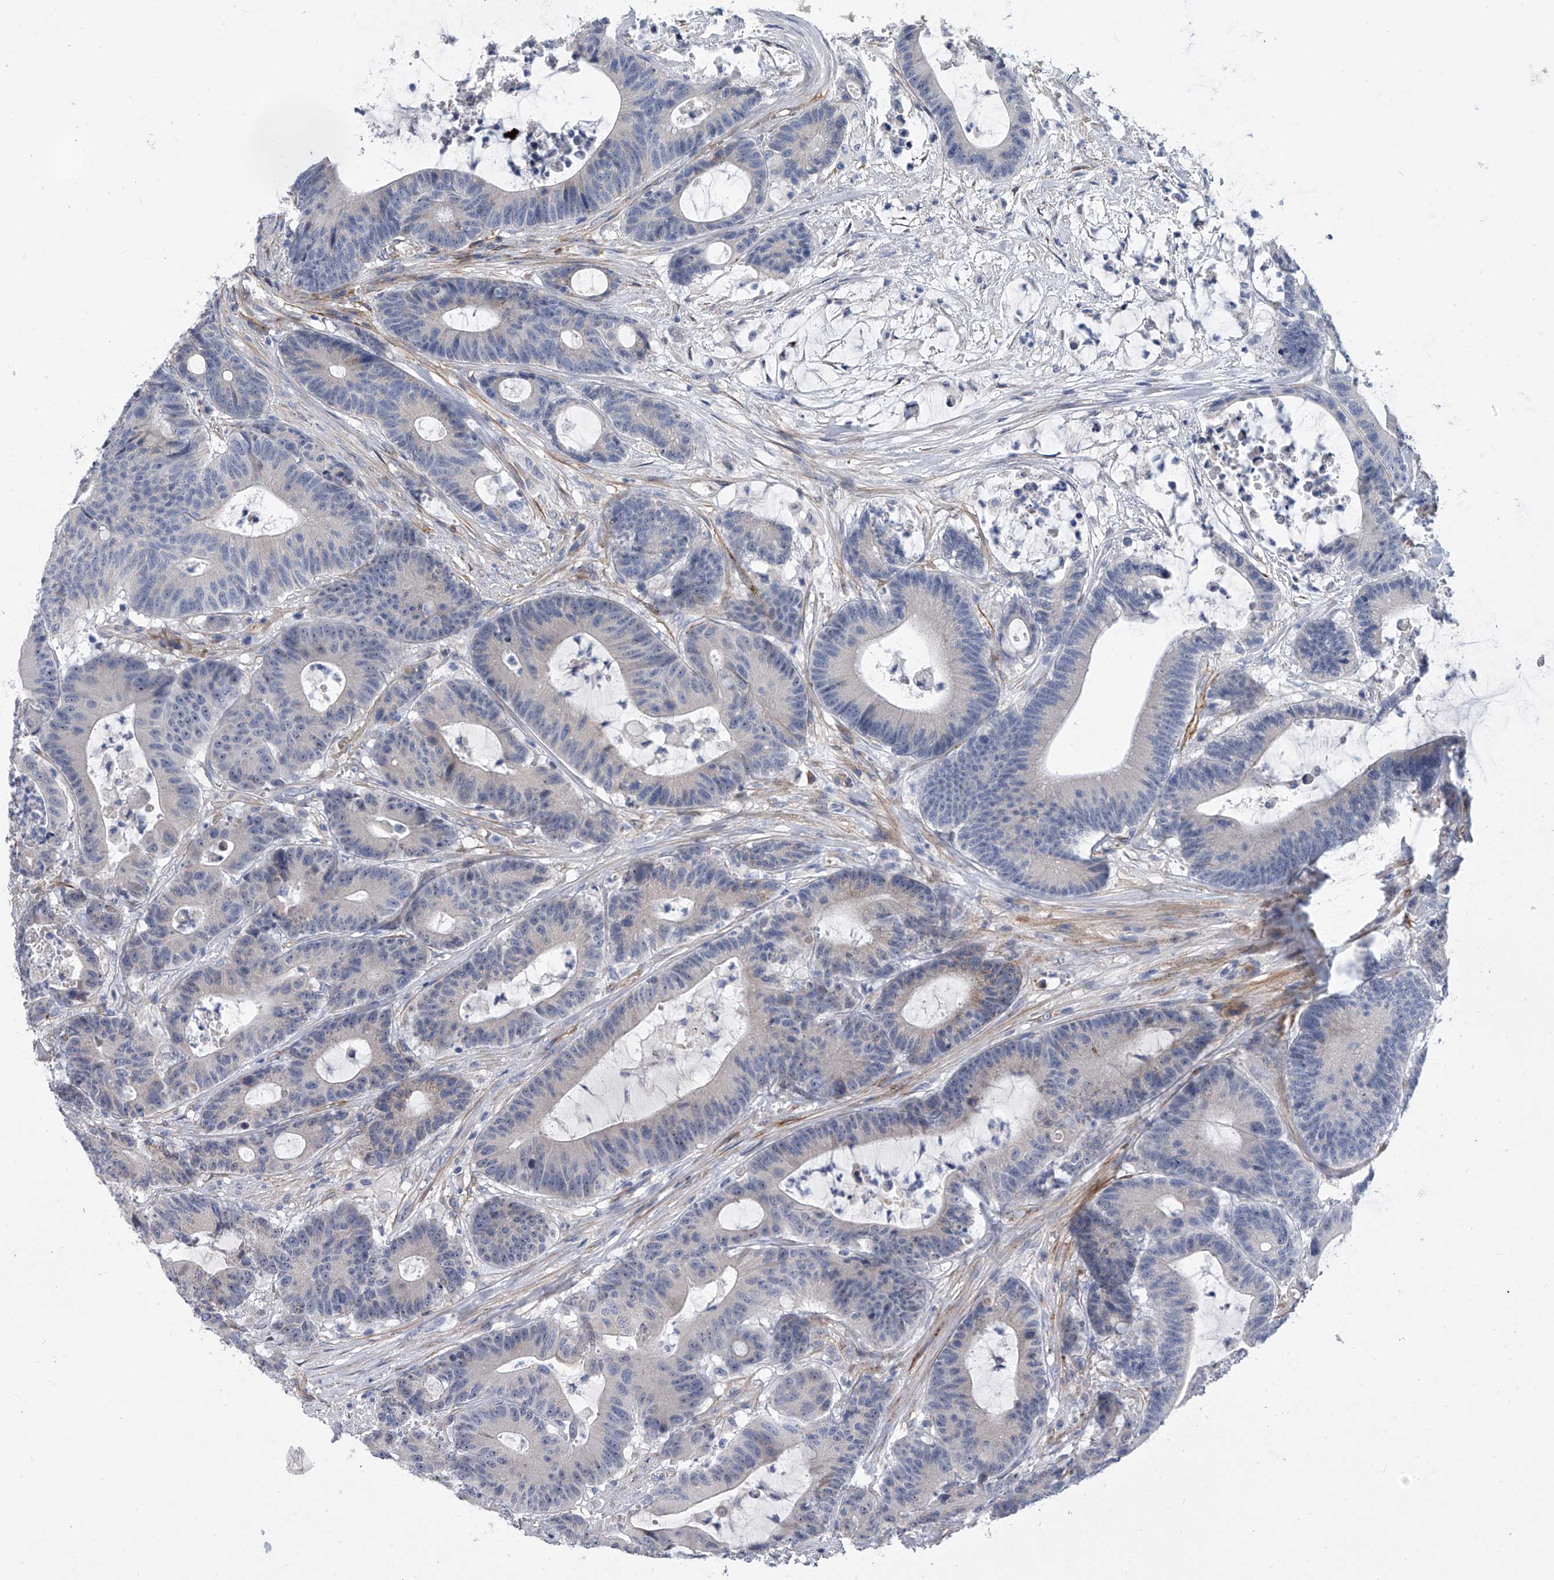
{"staining": {"intensity": "negative", "quantity": "none", "location": "none"}, "tissue": "colorectal cancer", "cell_type": "Tumor cells", "image_type": "cancer", "snomed": [{"axis": "morphology", "description": "Adenocarcinoma, NOS"}, {"axis": "topography", "description": "Colon"}], "caption": "This image is of adenocarcinoma (colorectal) stained with immunohistochemistry (IHC) to label a protein in brown with the nuclei are counter-stained blue. There is no positivity in tumor cells. (Stains: DAB immunohistochemistry (IHC) with hematoxylin counter stain, Microscopy: brightfield microscopy at high magnification).", "gene": "ALG14", "patient": {"sex": "female", "age": 84}}